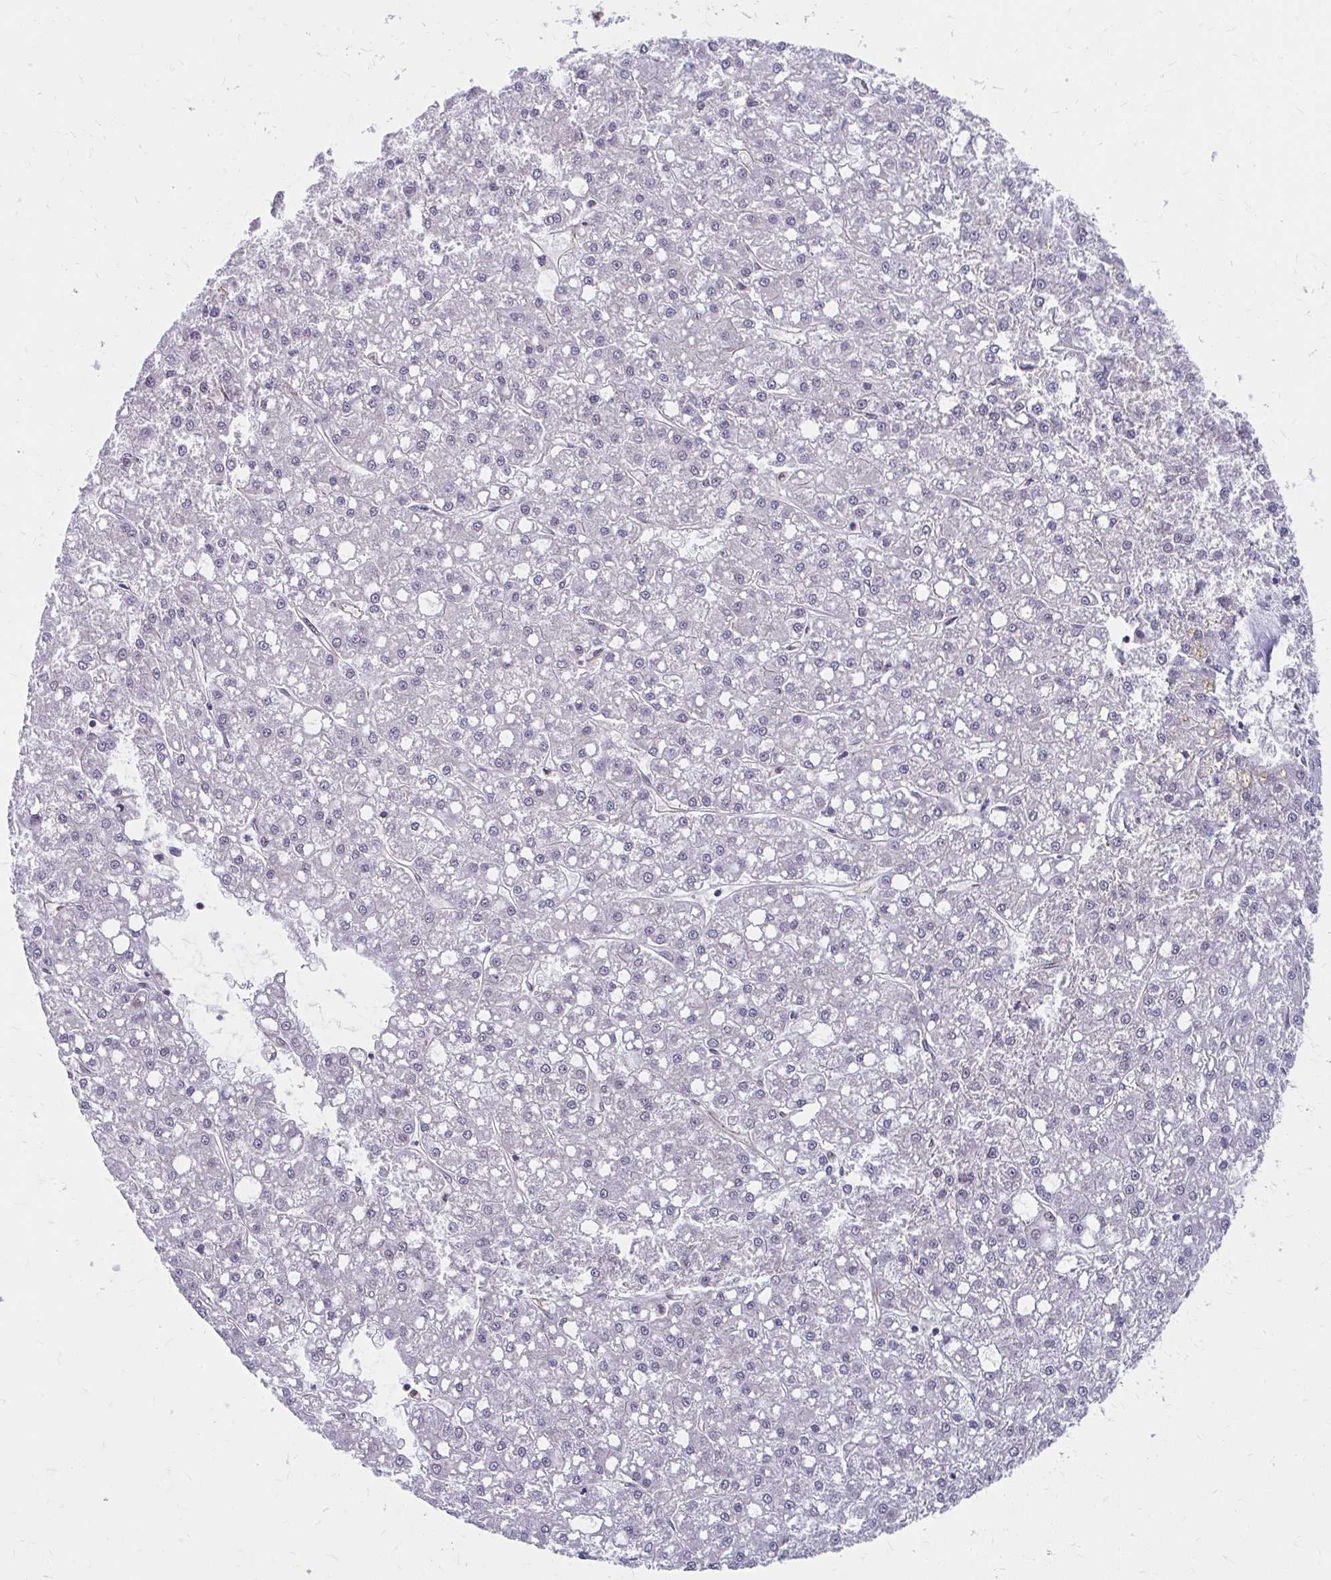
{"staining": {"intensity": "negative", "quantity": "none", "location": "none"}, "tissue": "liver cancer", "cell_type": "Tumor cells", "image_type": "cancer", "snomed": [{"axis": "morphology", "description": "Carcinoma, Hepatocellular, NOS"}, {"axis": "topography", "description": "Liver"}], "caption": "Immunohistochemistry image of neoplastic tissue: hepatocellular carcinoma (liver) stained with DAB reveals no significant protein staining in tumor cells.", "gene": "XPO1", "patient": {"sex": "male", "age": 67}}